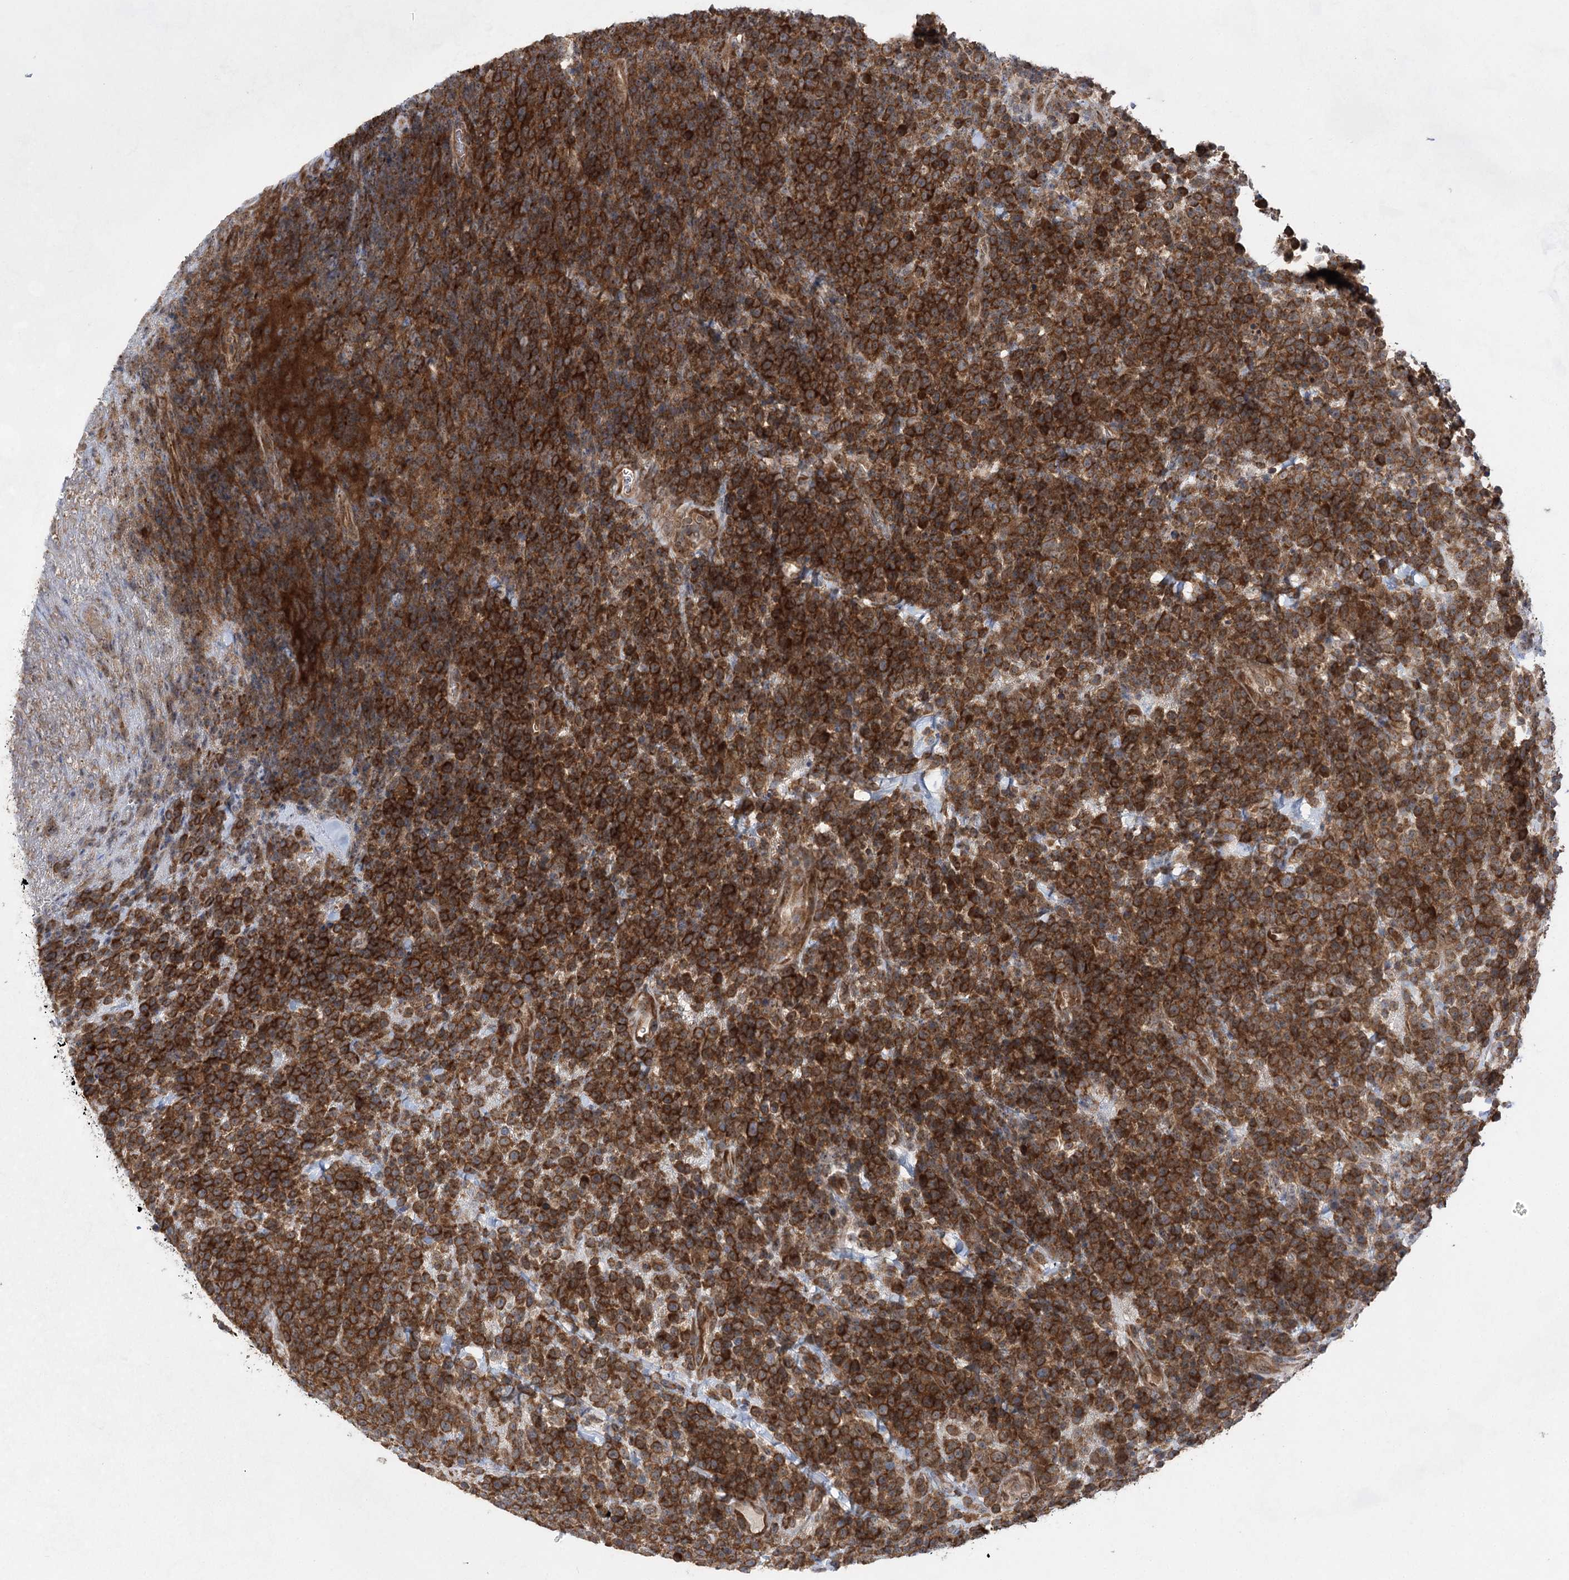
{"staining": {"intensity": "strong", "quantity": ">75%", "location": "cytoplasmic/membranous"}, "tissue": "lymphoma", "cell_type": "Tumor cells", "image_type": "cancer", "snomed": [{"axis": "morphology", "description": "Malignant lymphoma, non-Hodgkin's type, High grade"}, {"axis": "topography", "description": "Colon"}], "caption": "Strong cytoplasmic/membranous staining is seen in approximately >75% of tumor cells in high-grade malignant lymphoma, non-Hodgkin's type. The protein is shown in brown color, while the nuclei are stained blue.", "gene": "EIF3A", "patient": {"sex": "female", "age": 53}}